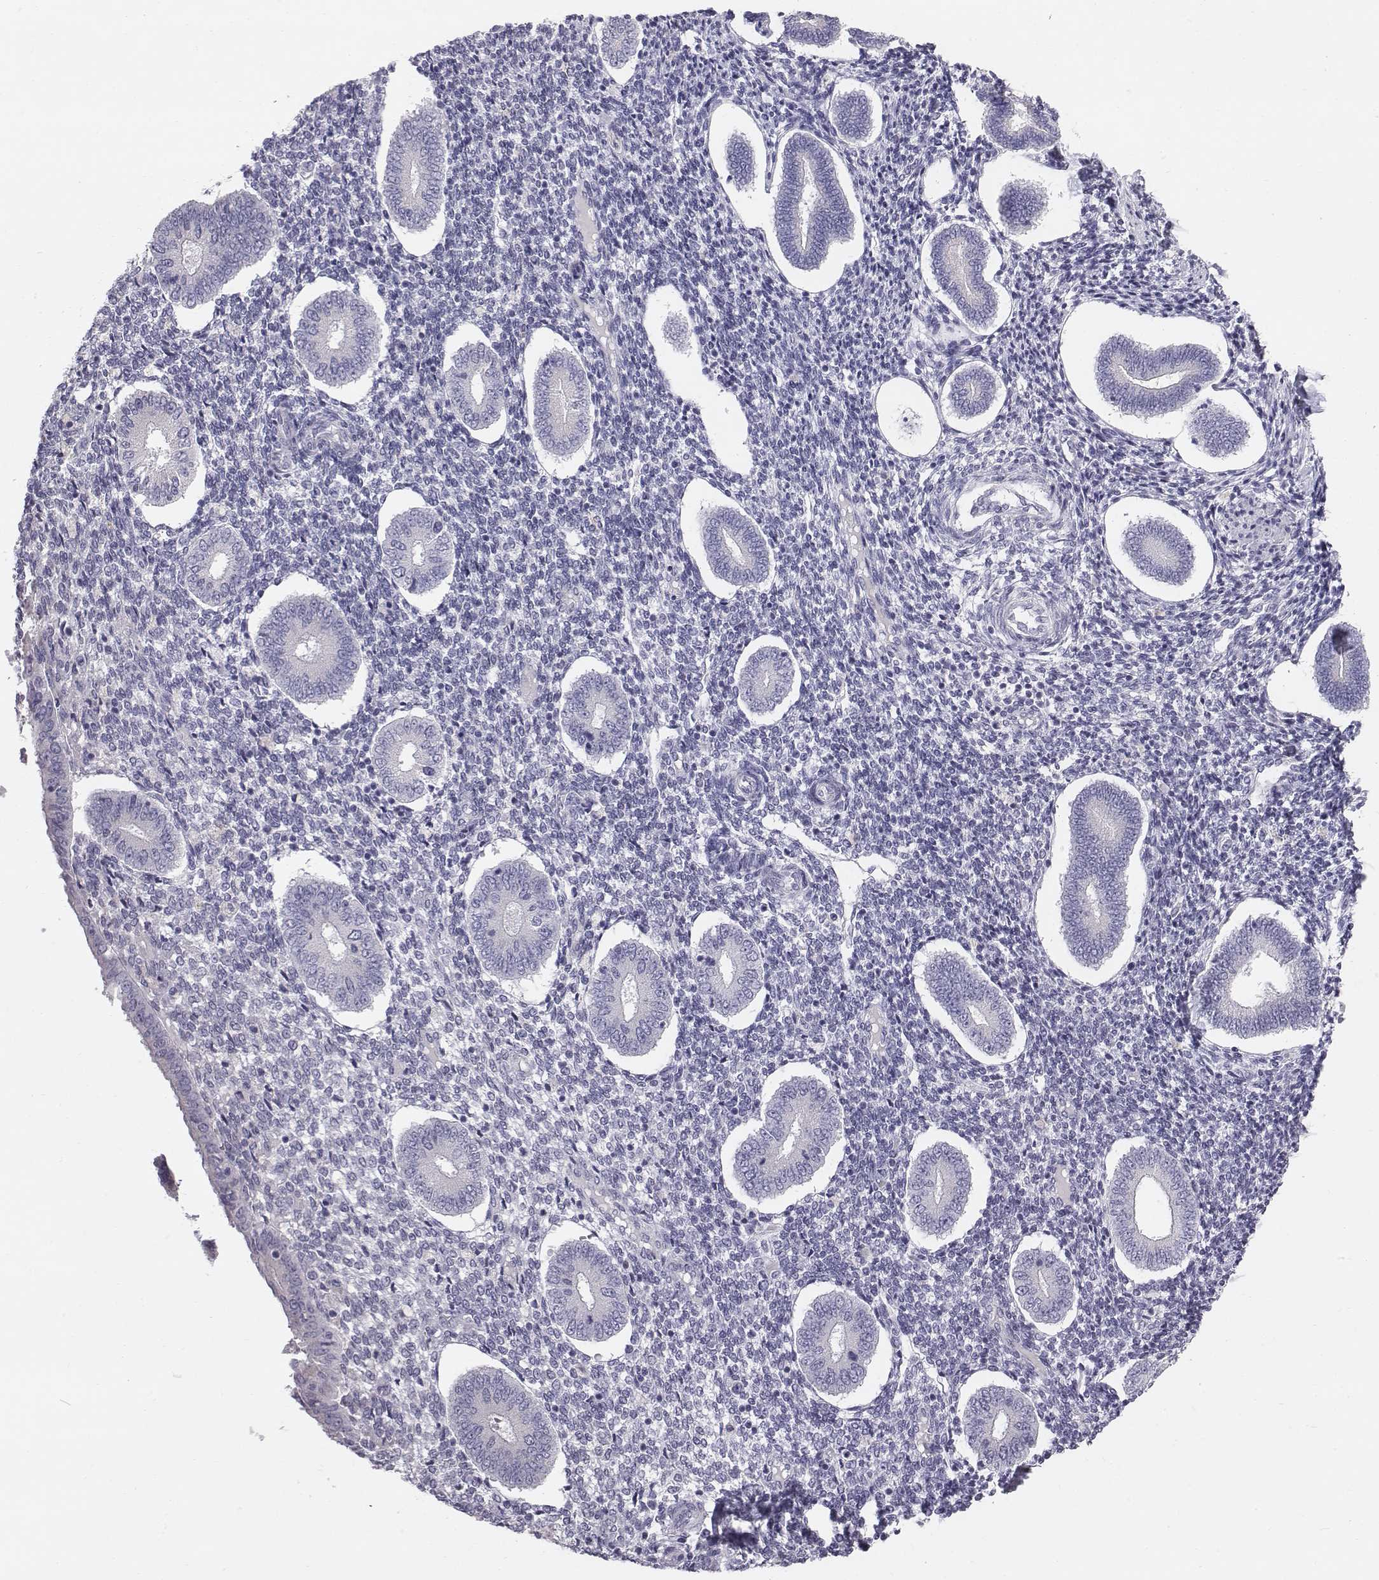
{"staining": {"intensity": "negative", "quantity": "none", "location": "none"}, "tissue": "endometrium", "cell_type": "Cells in endometrial stroma", "image_type": "normal", "snomed": [{"axis": "morphology", "description": "Normal tissue, NOS"}, {"axis": "topography", "description": "Endometrium"}], "caption": "Immunohistochemistry histopathology image of normal endometrium: endometrium stained with DAB shows no significant protein staining in cells in endometrial stroma. (DAB immunohistochemistry (IHC) visualized using brightfield microscopy, high magnification).", "gene": "C6orf58", "patient": {"sex": "female", "age": 40}}